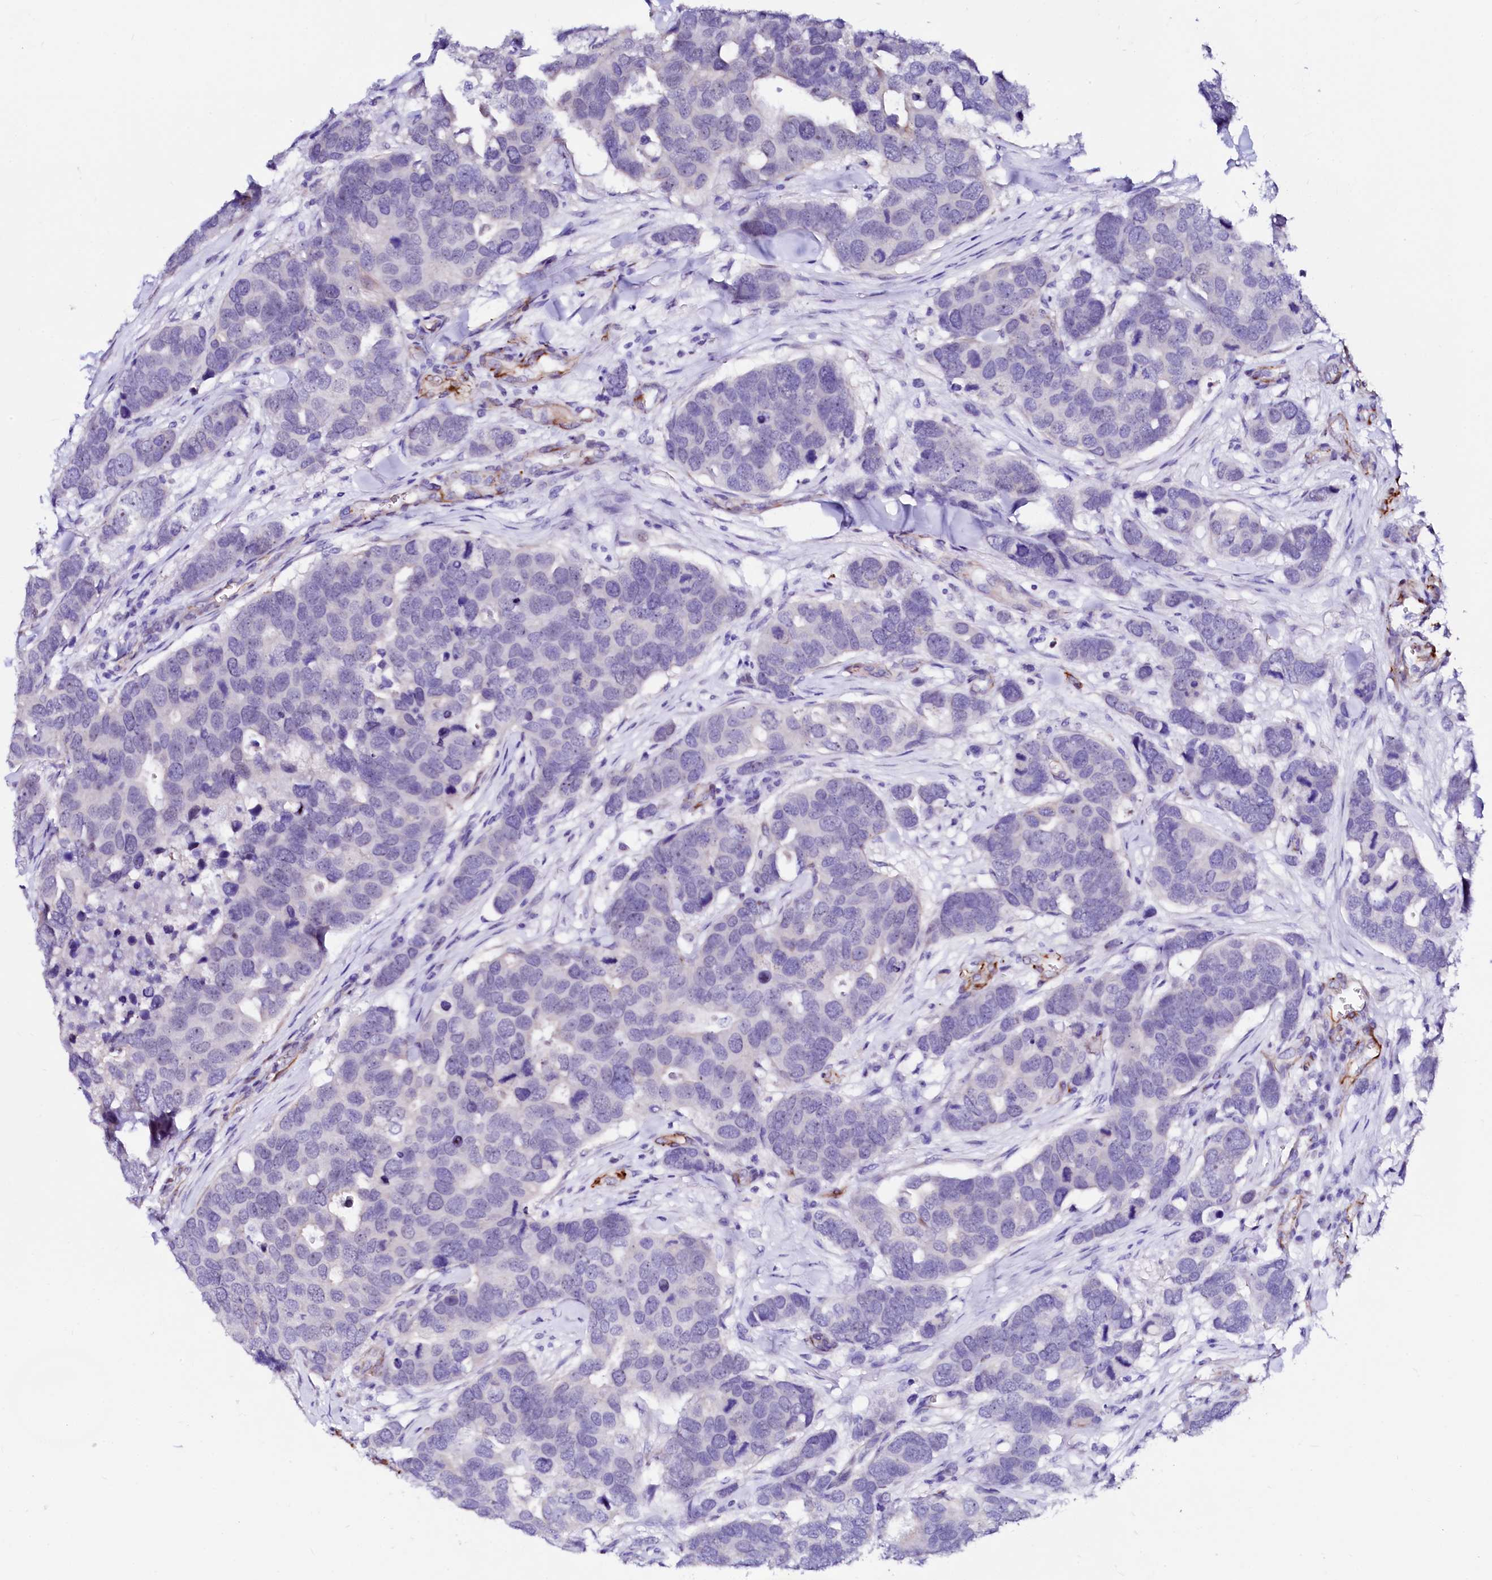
{"staining": {"intensity": "negative", "quantity": "none", "location": "none"}, "tissue": "breast cancer", "cell_type": "Tumor cells", "image_type": "cancer", "snomed": [{"axis": "morphology", "description": "Duct carcinoma"}, {"axis": "topography", "description": "Breast"}], "caption": "Immunohistochemical staining of human breast cancer (infiltrating ductal carcinoma) reveals no significant positivity in tumor cells.", "gene": "SFR1", "patient": {"sex": "female", "age": 83}}